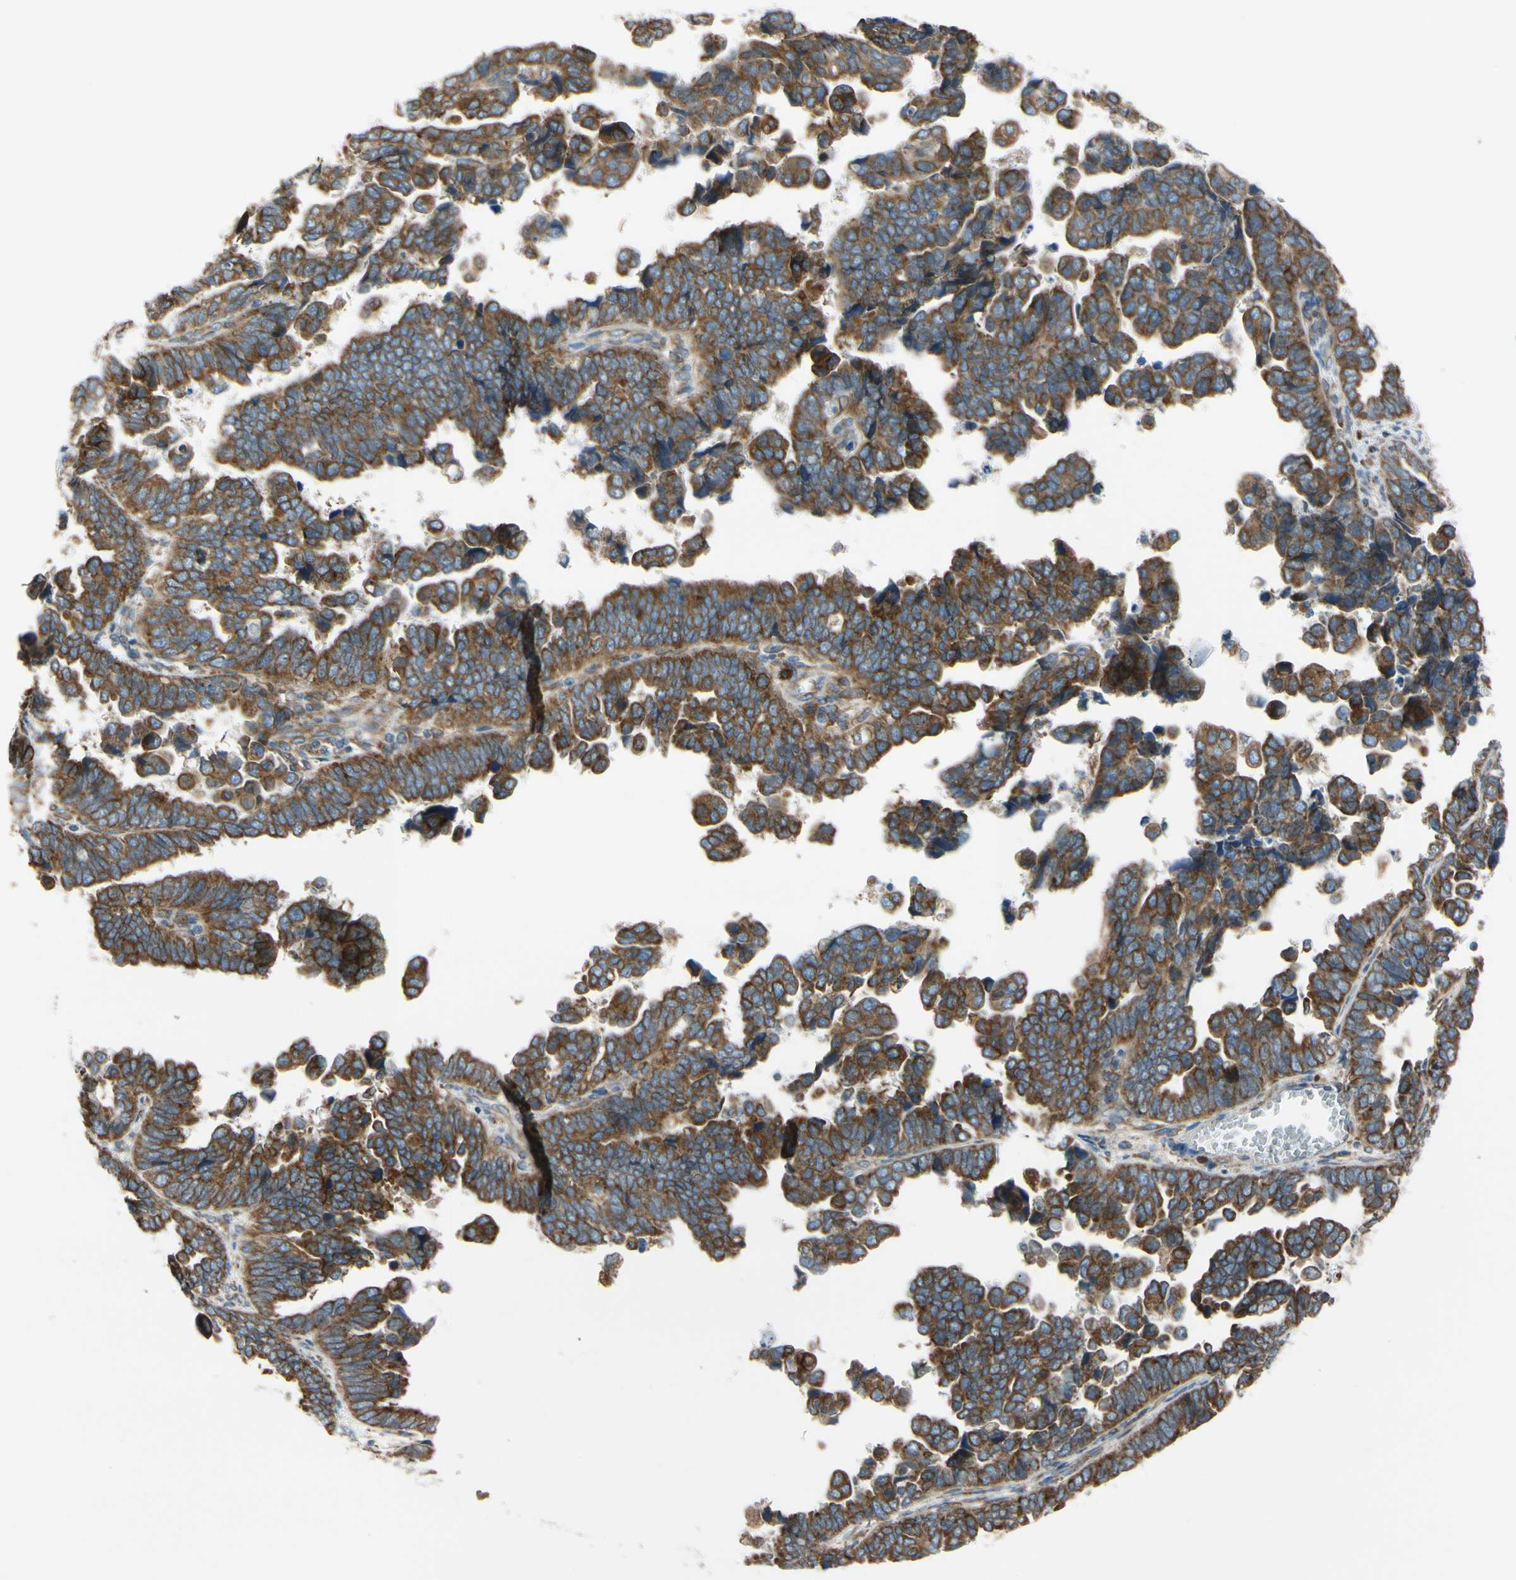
{"staining": {"intensity": "strong", "quantity": ">75%", "location": "cytoplasmic/membranous"}, "tissue": "endometrial cancer", "cell_type": "Tumor cells", "image_type": "cancer", "snomed": [{"axis": "morphology", "description": "Adenocarcinoma, NOS"}, {"axis": "topography", "description": "Endometrium"}], "caption": "Protein expression analysis of endometrial adenocarcinoma shows strong cytoplasmic/membranous staining in approximately >75% of tumor cells. The staining was performed using DAB to visualize the protein expression in brown, while the nuclei were stained in blue with hematoxylin (Magnification: 20x).", "gene": "CLCC1", "patient": {"sex": "female", "age": 75}}